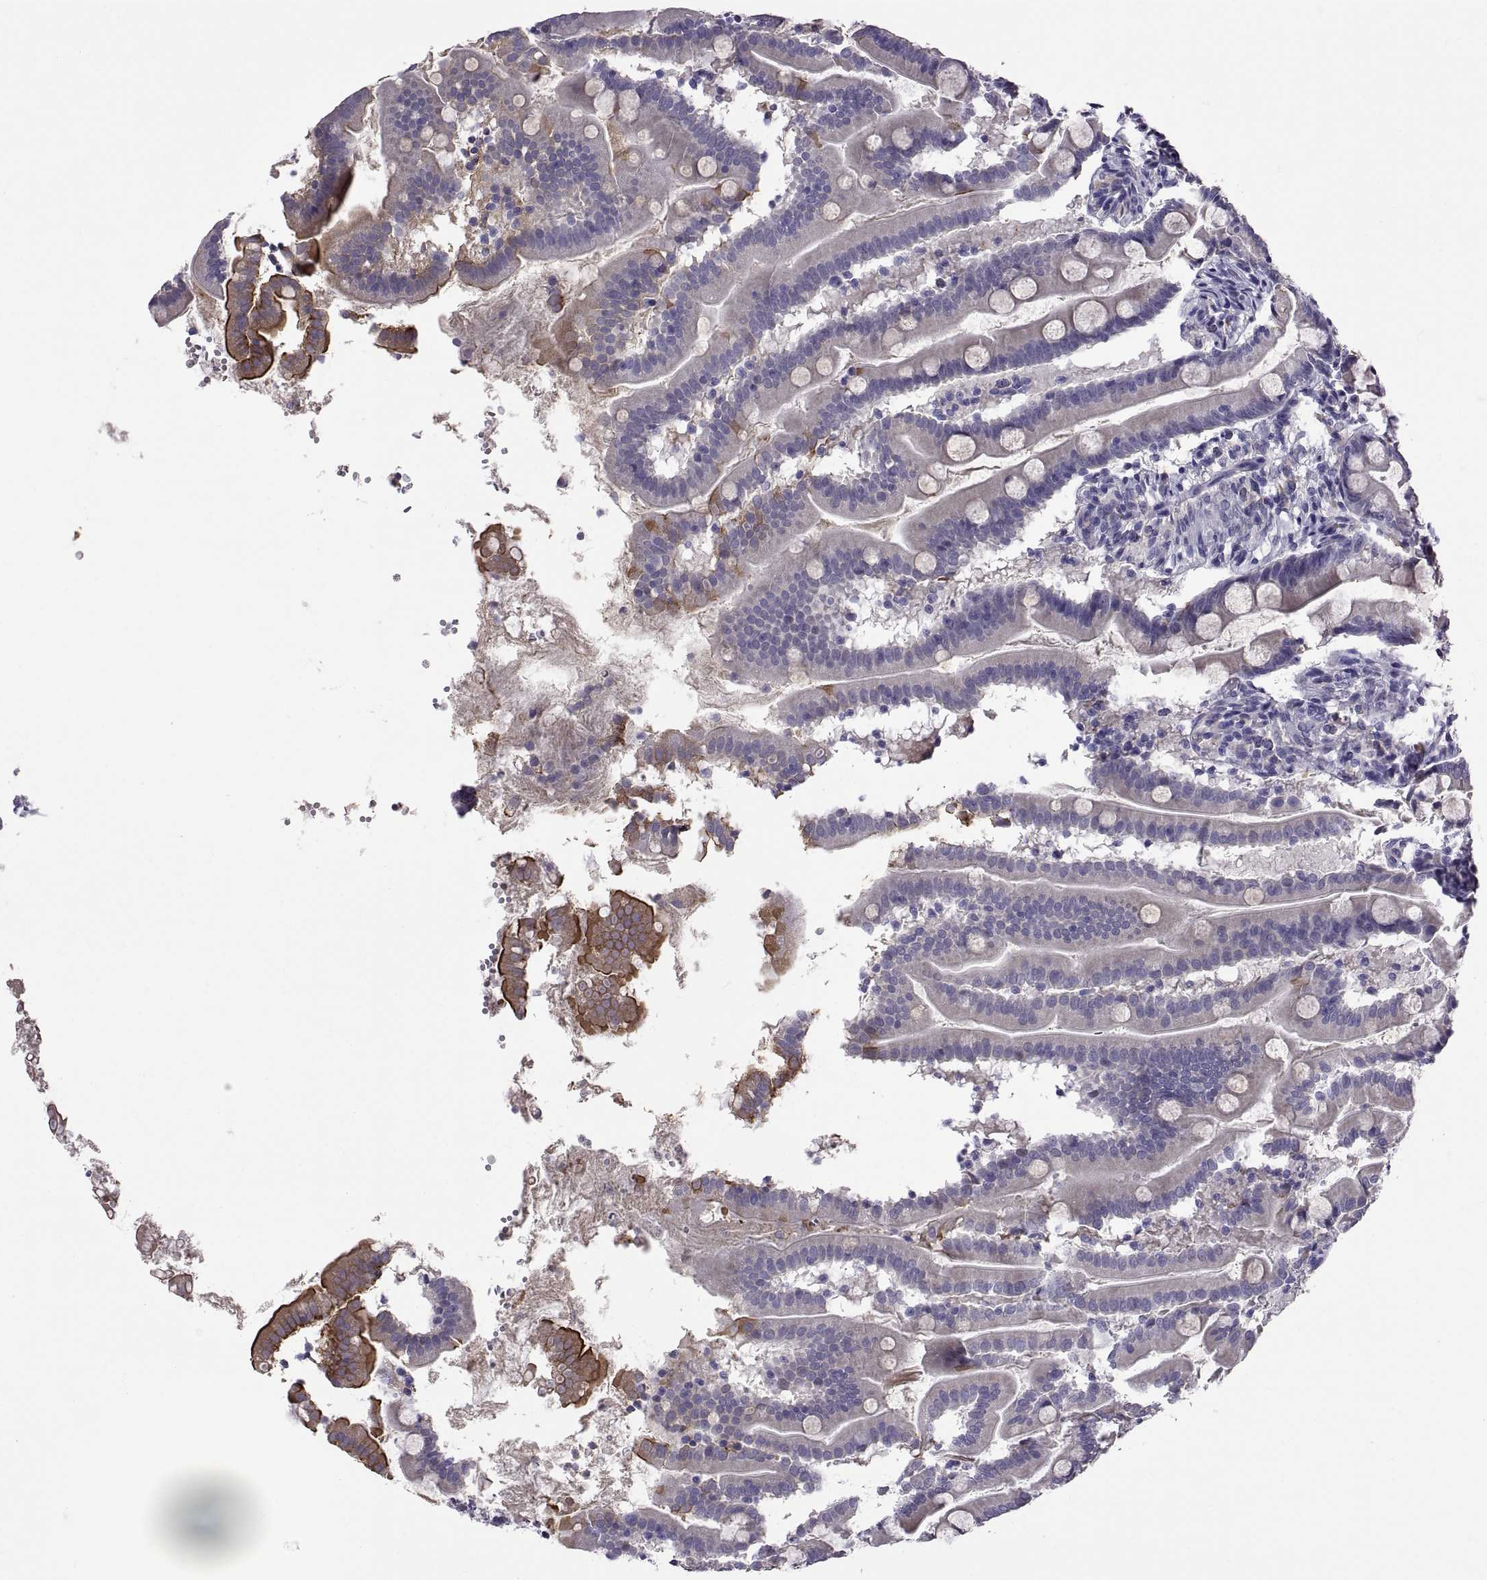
{"staining": {"intensity": "negative", "quantity": "none", "location": "none"}, "tissue": "small intestine", "cell_type": "Glandular cells", "image_type": "normal", "snomed": [{"axis": "morphology", "description": "Normal tissue, NOS"}, {"axis": "topography", "description": "Small intestine"}], "caption": "The histopathology image shows no staining of glandular cells in unremarkable small intestine. The staining is performed using DAB brown chromogen with nuclei counter-stained in using hematoxylin.", "gene": "MAGEB18", "patient": {"sex": "female", "age": 44}}